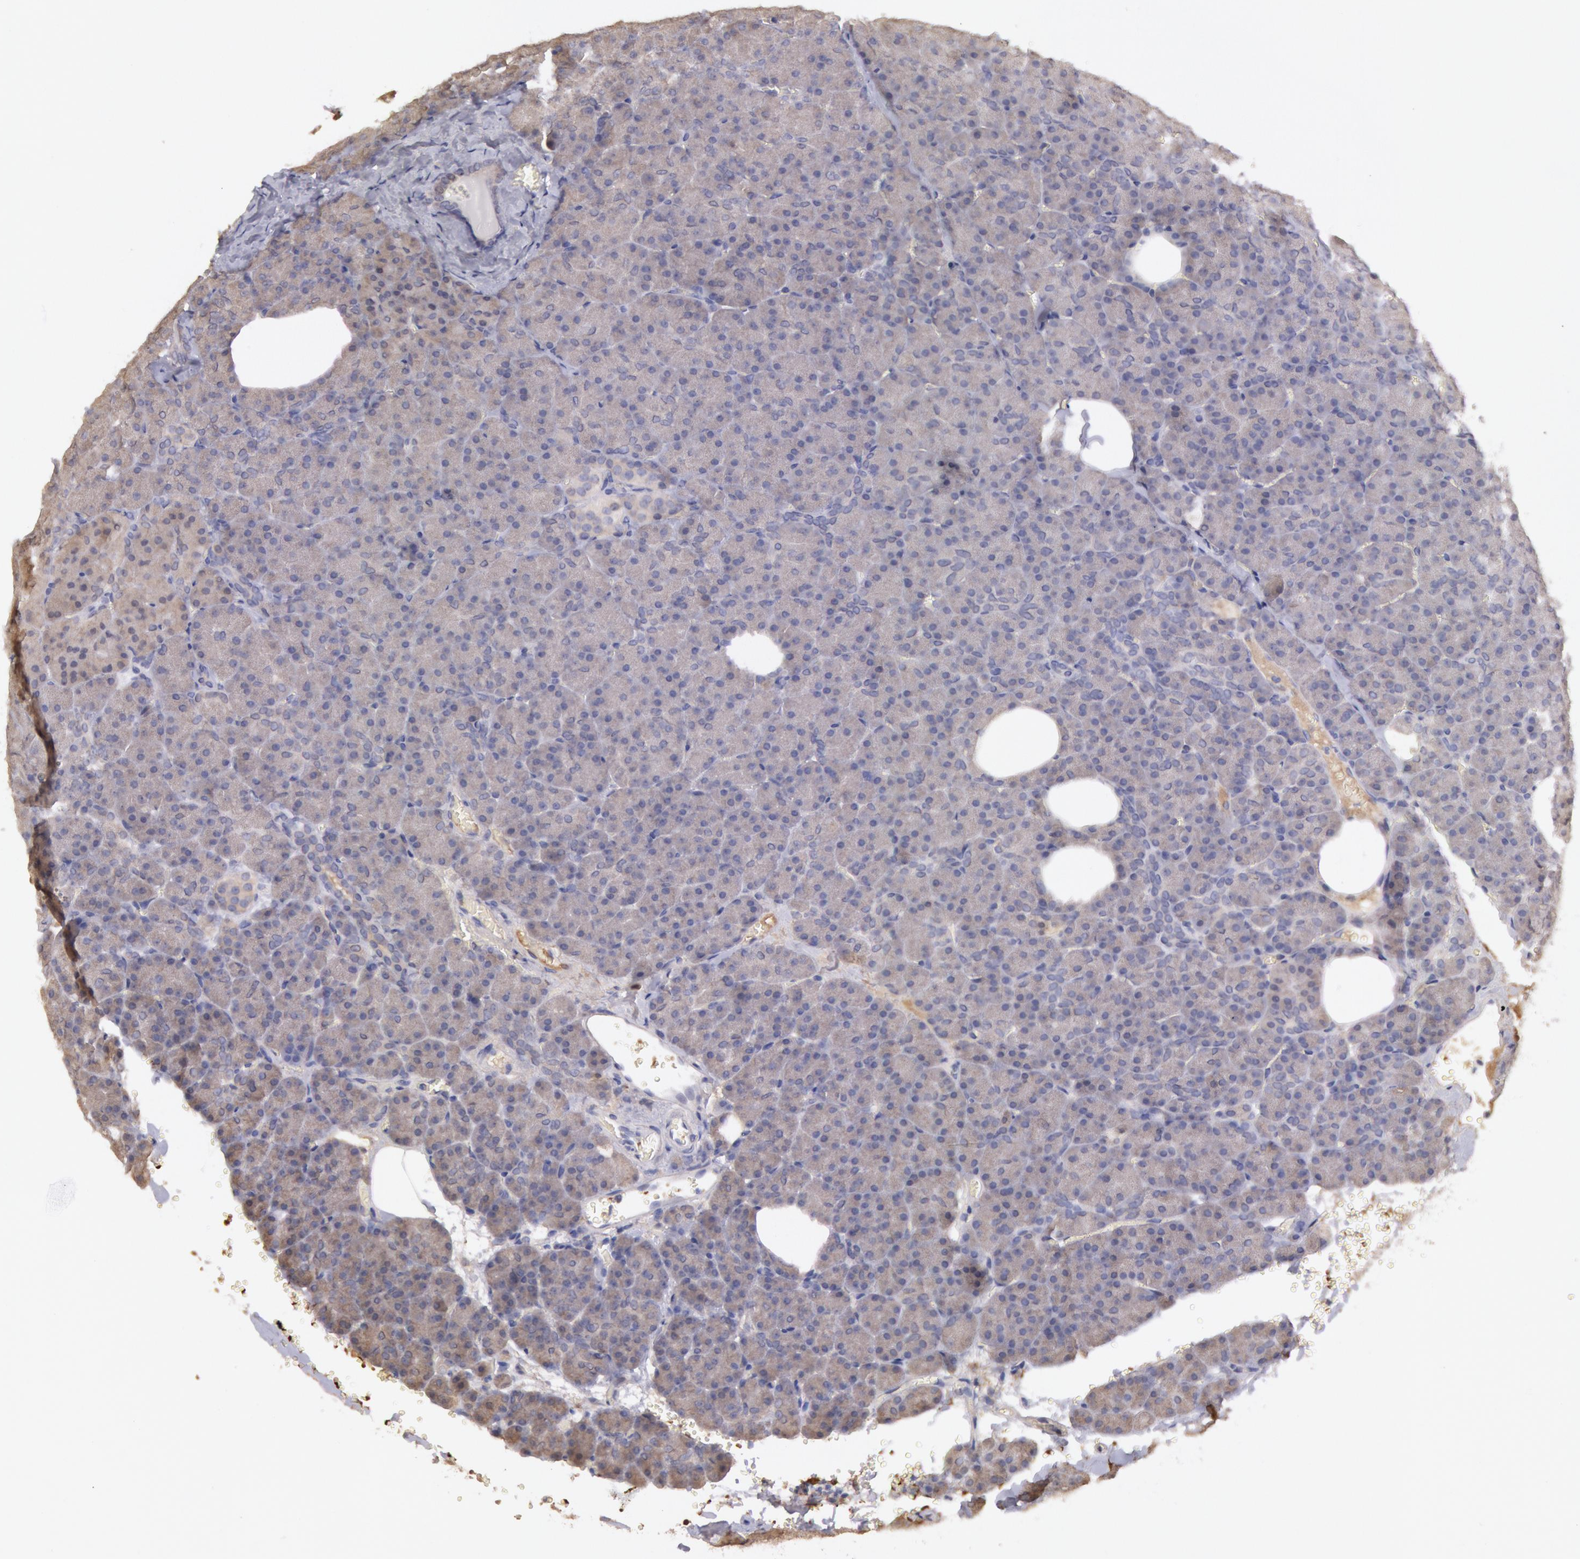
{"staining": {"intensity": "negative", "quantity": "none", "location": "none"}, "tissue": "pancreas", "cell_type": "Exocrine glandular cells", "image_type": "normal", "snomed": [{"axis": "morphology", "description": "Normal tissue, NOS"}, {"axis": "topography", "description": "Pancreas"}], "caption": "Exocrine glandular cells are negative for brown protein staining in unremarkable pancreas.", "gene": "C1R", "patient": {"sex": "female", "age": 35}}